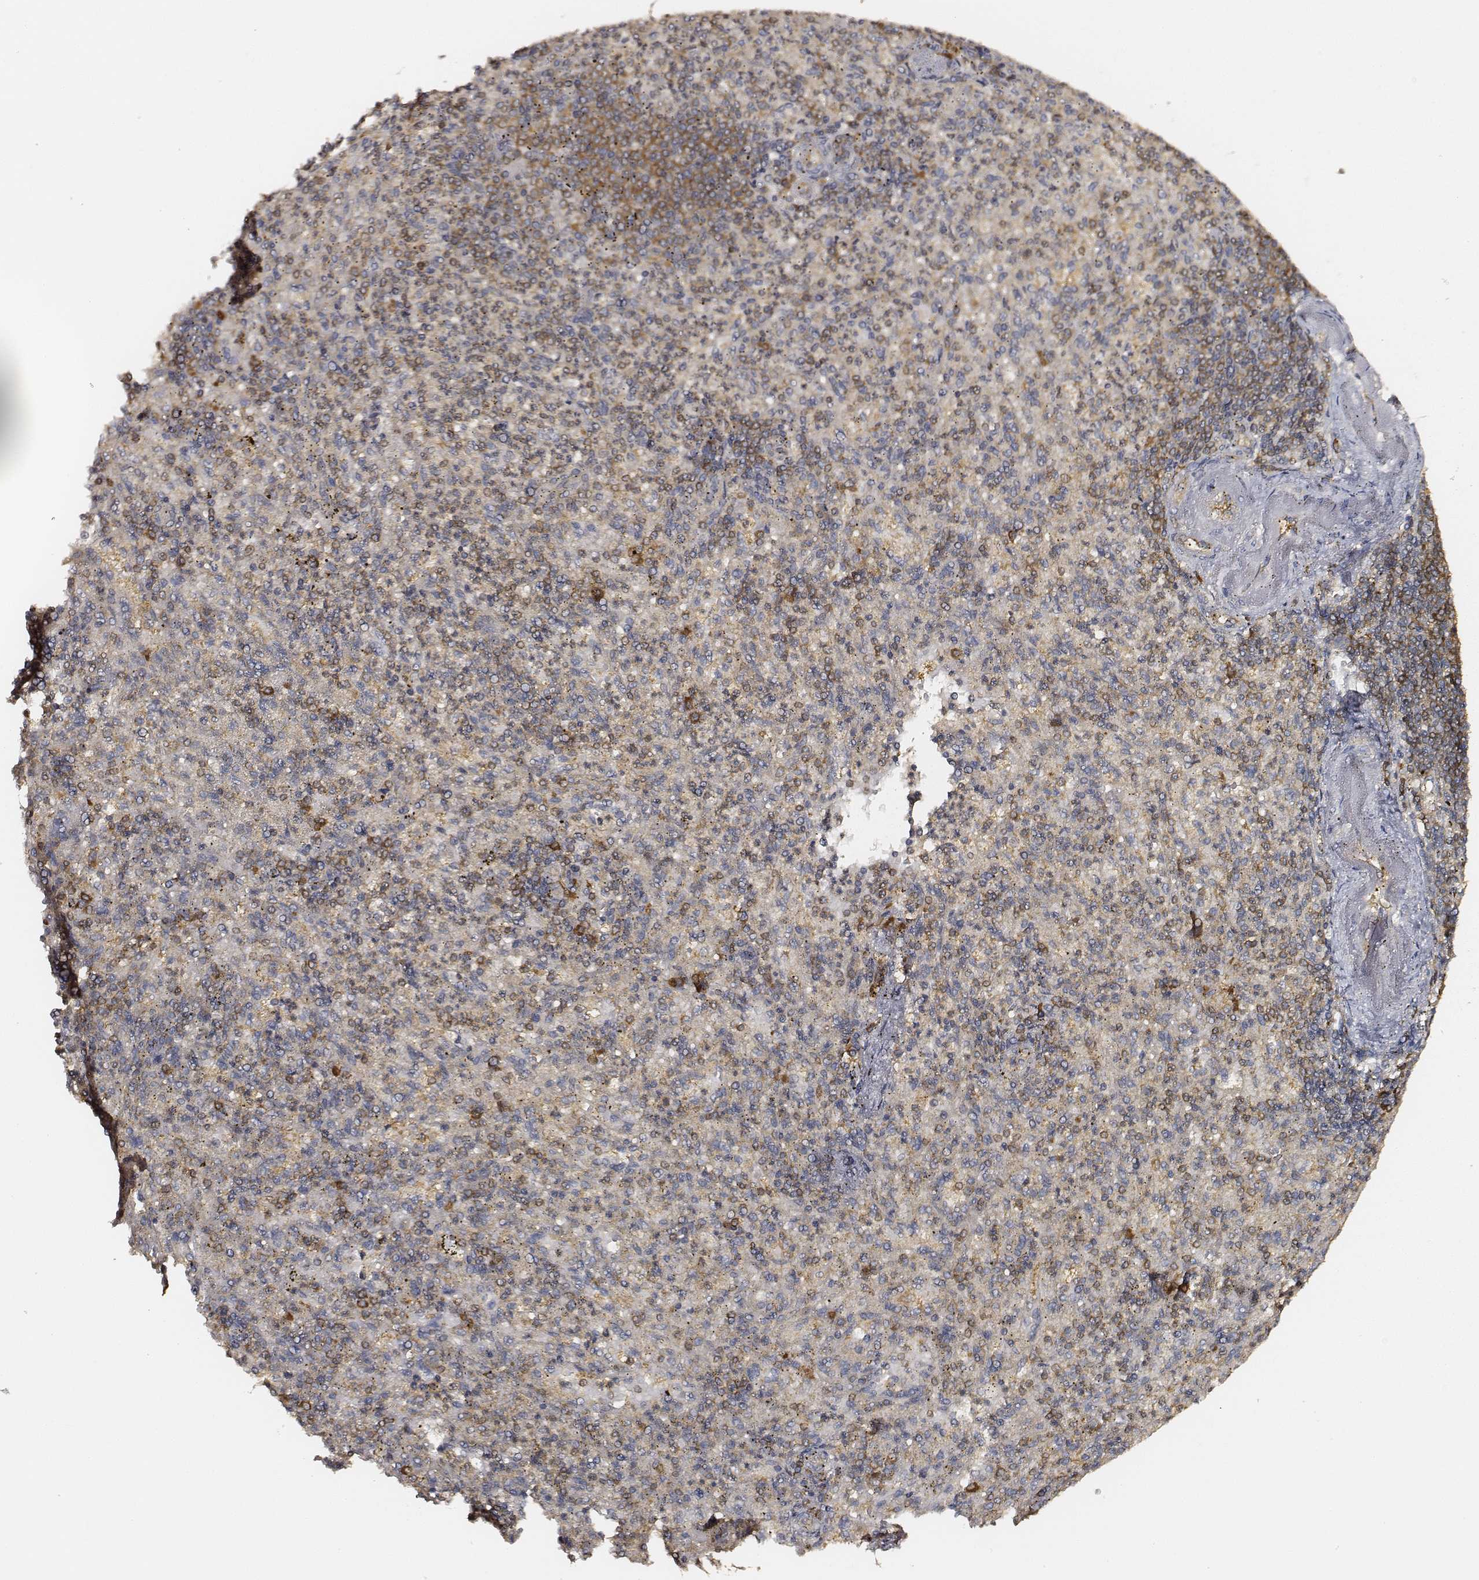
{"staining": {"intensity": "strong", "quantity": ">75%", "location": "cytoplasmic/membranous"}, "tissue": "spleen", "cell_type": "Cells in red pulp", "image_type": "normal", "snomed": [{"axis": "morphology", "description": "Normal tissue, NOS"}, {"axis": "topography", "description": "Spleen"}], "caption": "Immunohistochemistry (IHC) (DAB (3,3'-diaminobenzidine)) staining of benign human spleen displays strong cytoplasmic/membranous protein staining in approximately >75% of cells in red pulp.", "gene": "CARS1", "patient": {"sex": "female", "age": 74}}